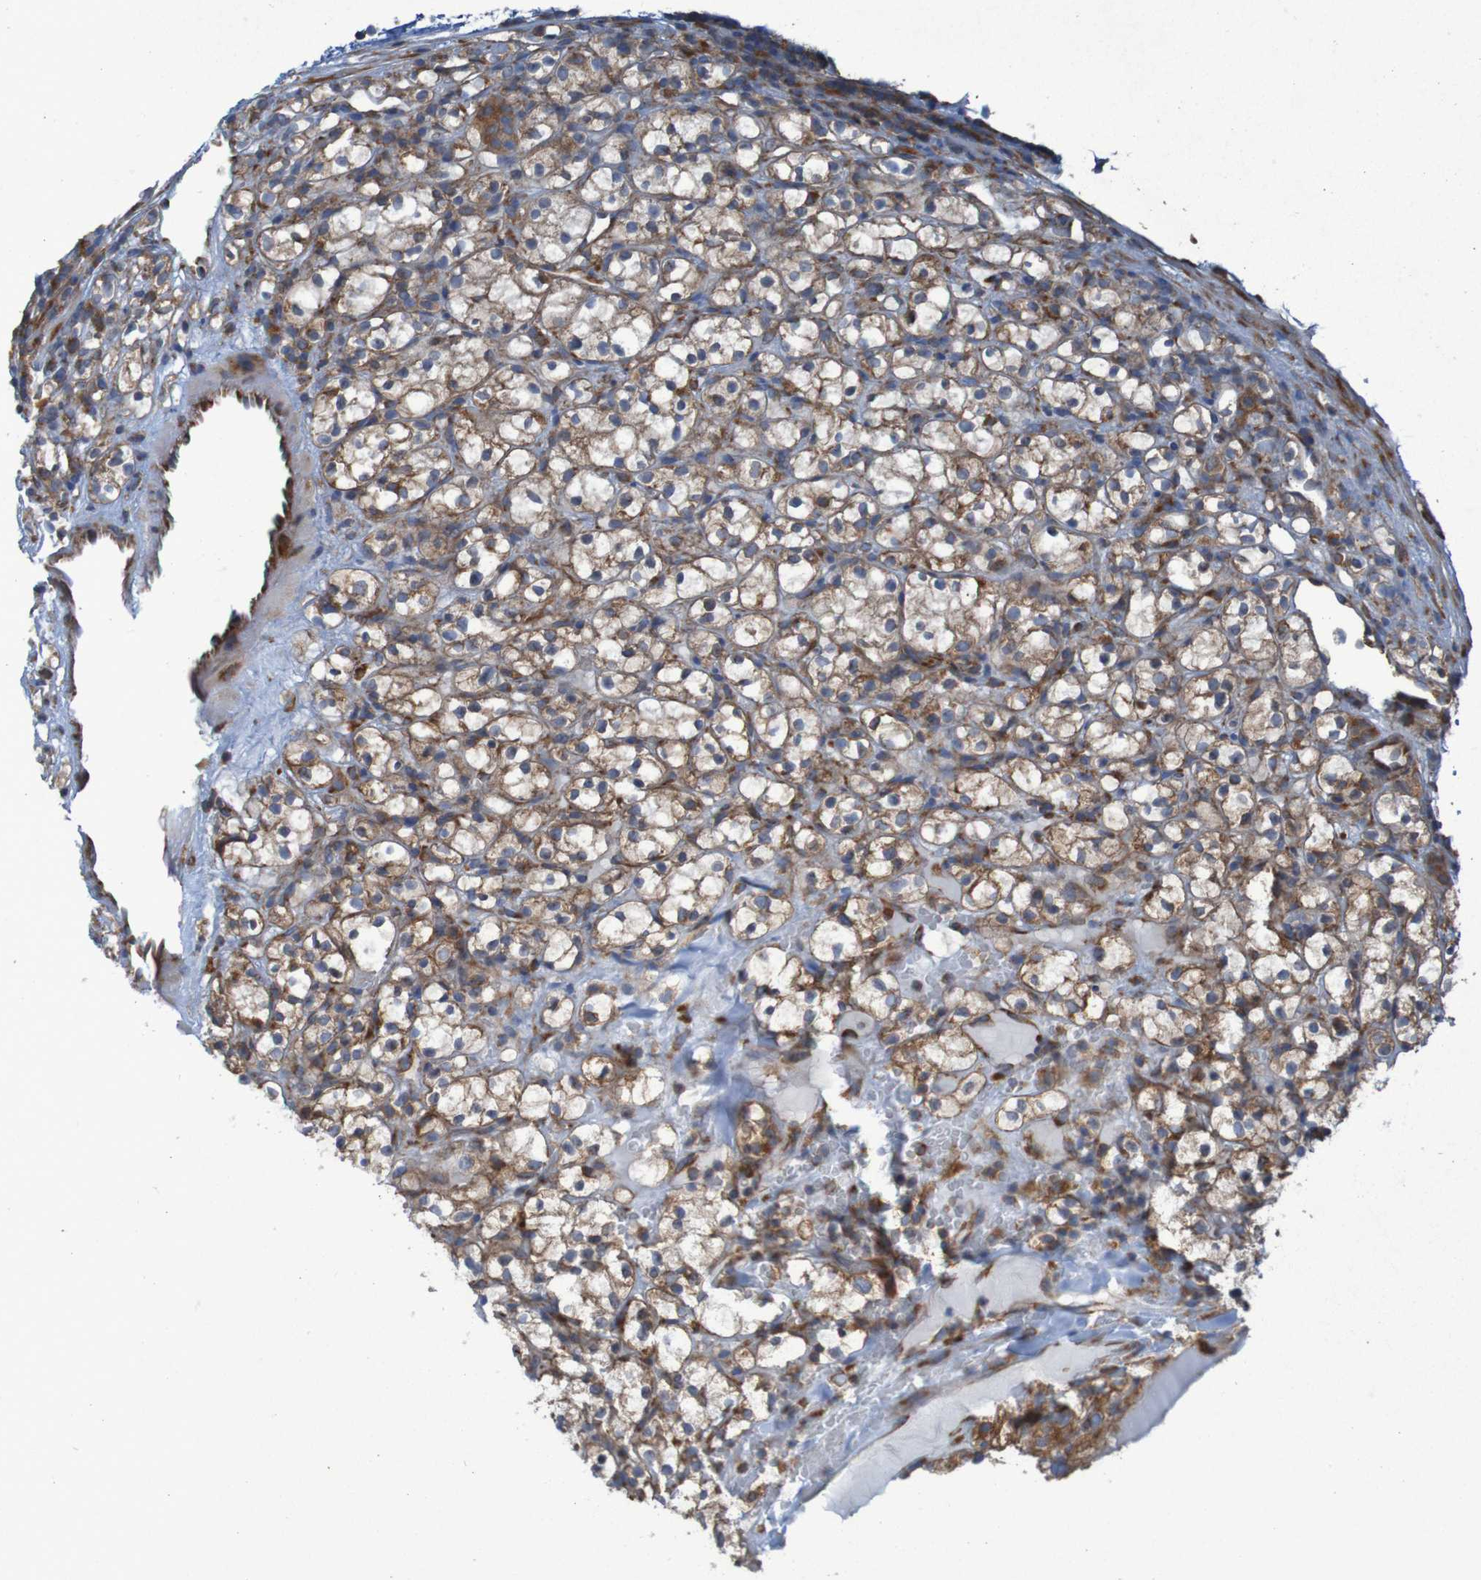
{"staining": {"intensity": "strong", "quantity": ">75%", "location": "cytoplasmic/membranous"}, "tissue": "renal cancer", "cell_type": "Tumor cells", "image_type": "cancer", "snomed": [{"axis": "morphology", "description": "Adenocarcinoma, NOS"}, {"axis": "topography", "description": "Kidney"}], "caption": "Strong cytoplasmic/membranous positivity for a protein is seen in about >75% of tumor cells of adenocarcinoma (renal) using immunohistochemistry (IHC).", "gene": "RPL10", "patient": {"sex": "male", "age": 61}}